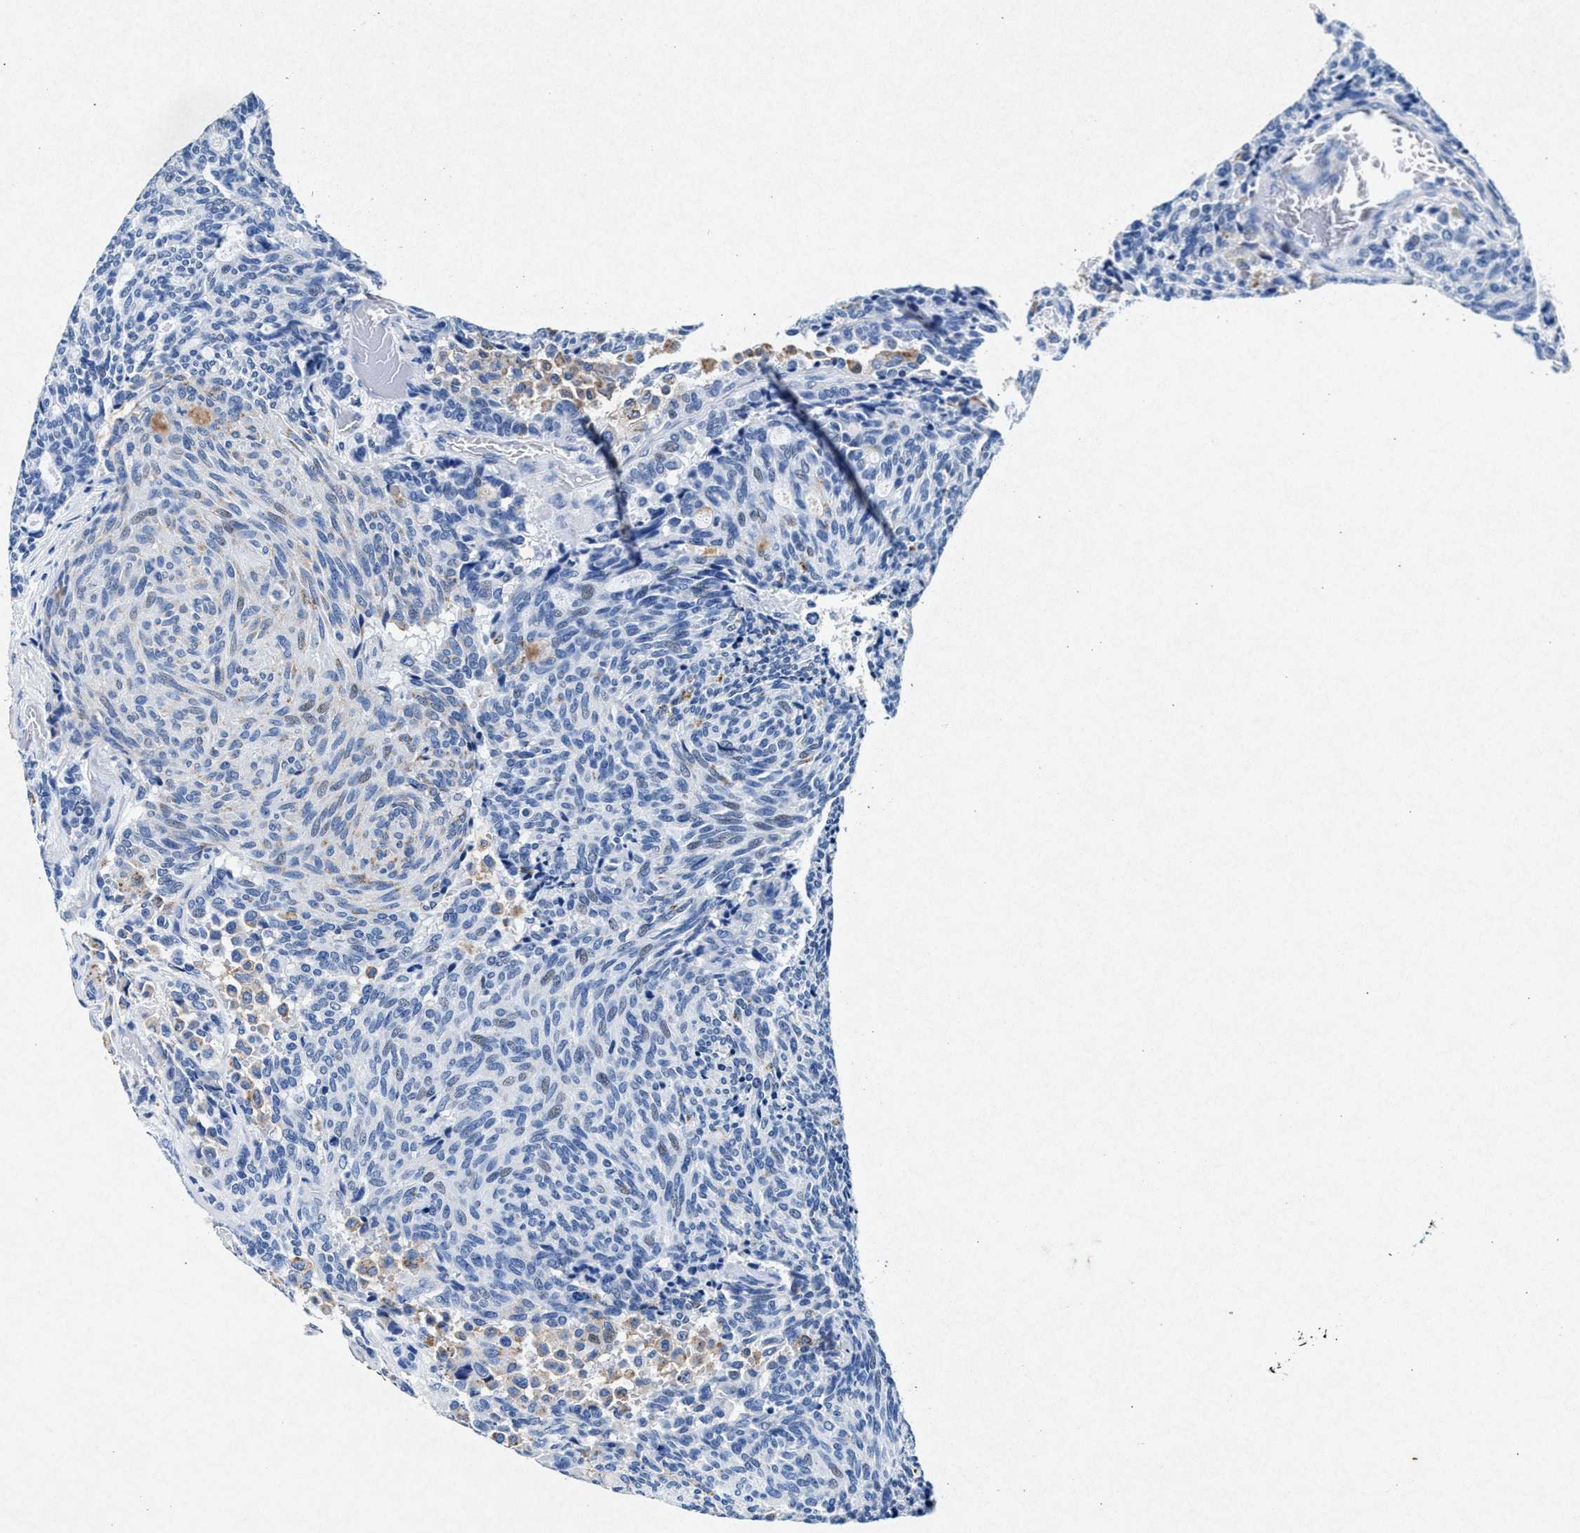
{"staining": {"intensity": "weak", "quantity": "<25%", "location": "nuclear"}, "tissue": "carcinoid", "cell_type": "Tumor cells", "image_type": "cancer", "snomed": [{"axis": "morphology", "description": "Carcinoid, malignant, NOS"}, {"axis": "topography", "description": "Pancreas"}], "caption": "Immunohistochemical staining of carcinoid displays no significant expression in tumor cells.", "gene": "MAP6", "patient": {"sex": "female", "age": 54}}